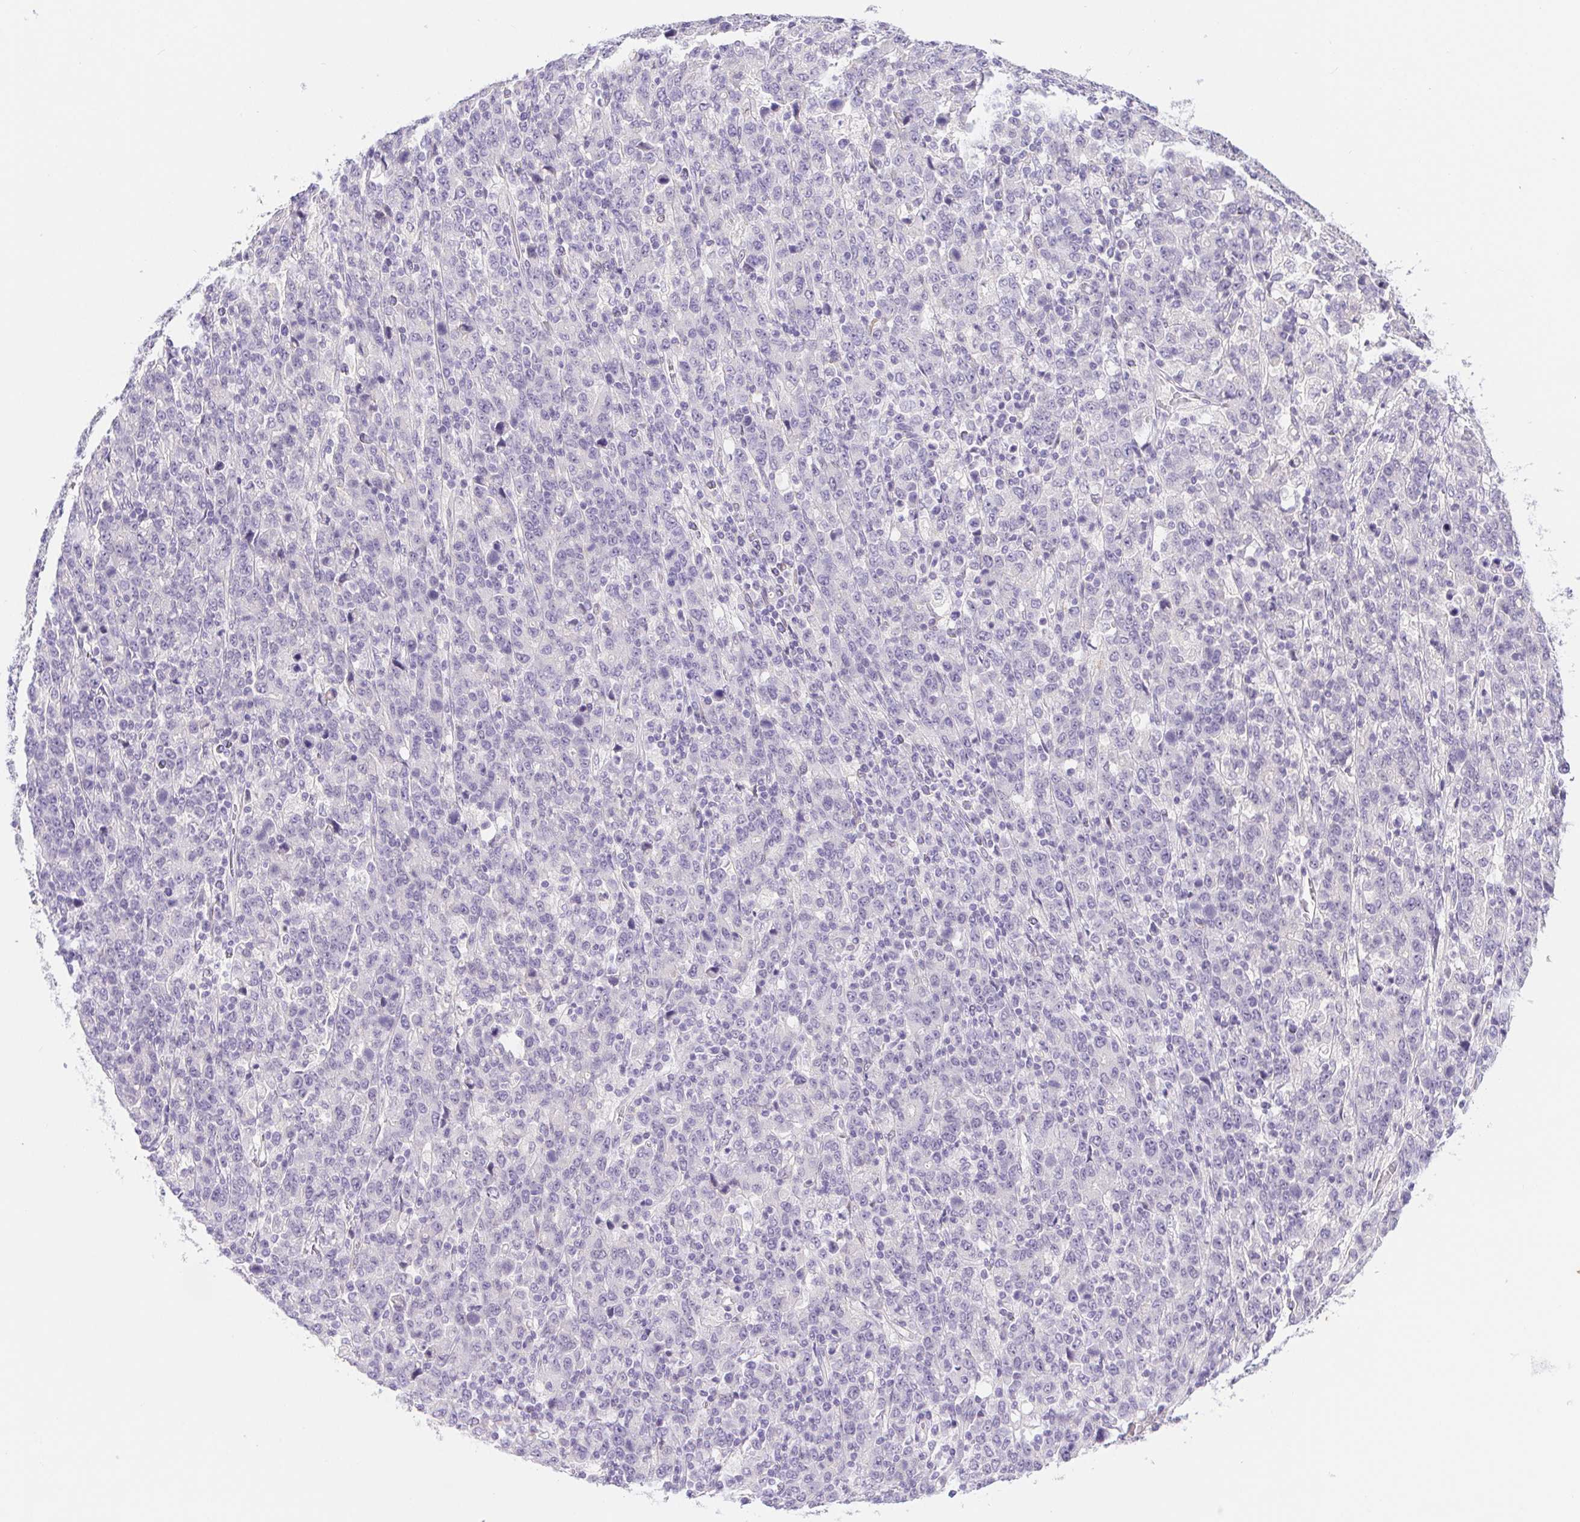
{"staining": {"intensity": "negative", "quantity": "none", "location": "none"}, "tissue": "stomach cancer", "cell_type": "Tumor cells", "image_type": "cancer", "snomed": [{"axis": "morphology", "description": "Adenocarcinoma, NOS"}, {"axis": "topography", "description": "Stomach, upper"}], "caption": "Stomach adenocarcinoma stained for a protein using immunohistochemistry displays no positivity tumor cells.", "gene": "DYNC2LI1", "patient": {"sex": "male", "age": 69}}